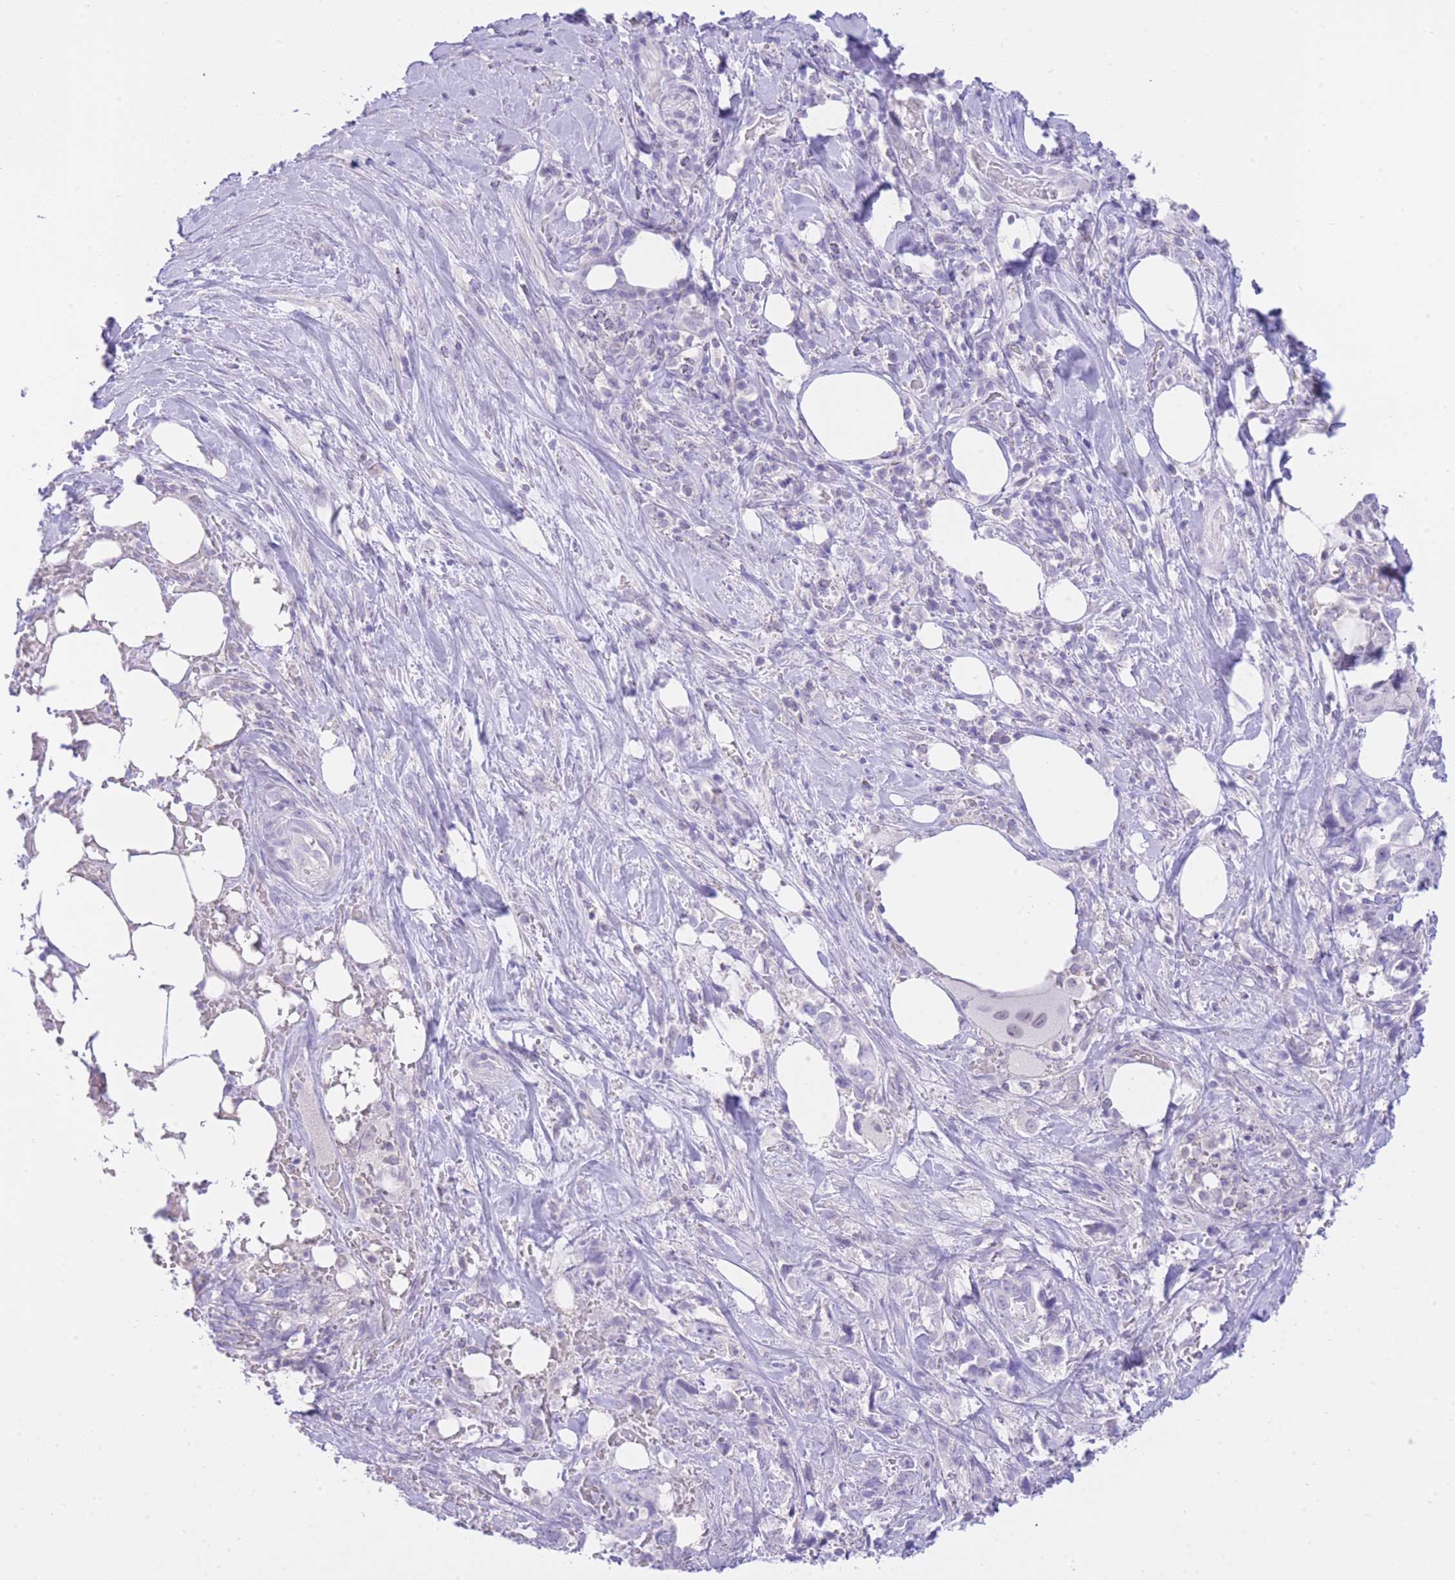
{"staining": {"intensity": "negative", "quantity": "none", "location": "none"}, "tissue": "pancreatic cancer", "cell_type": "Tumor cells", "image_type": "cancer", "snomed": [{"axis": "morphology", "description": "Adenocarcinoma, NOS"}, {"axis": "topography", "description": "Pancreas"}], "caption": "This micrograph is of adenocarcinoma (pancreatic) stained with IHC to label a protein in brown with the nuclei are counter-stained blue. There is no positivity in tumor cells. Nuclei are stained in blue.", "gene": "ZNF212", "patient": {"sex": "female", "age": 61}}